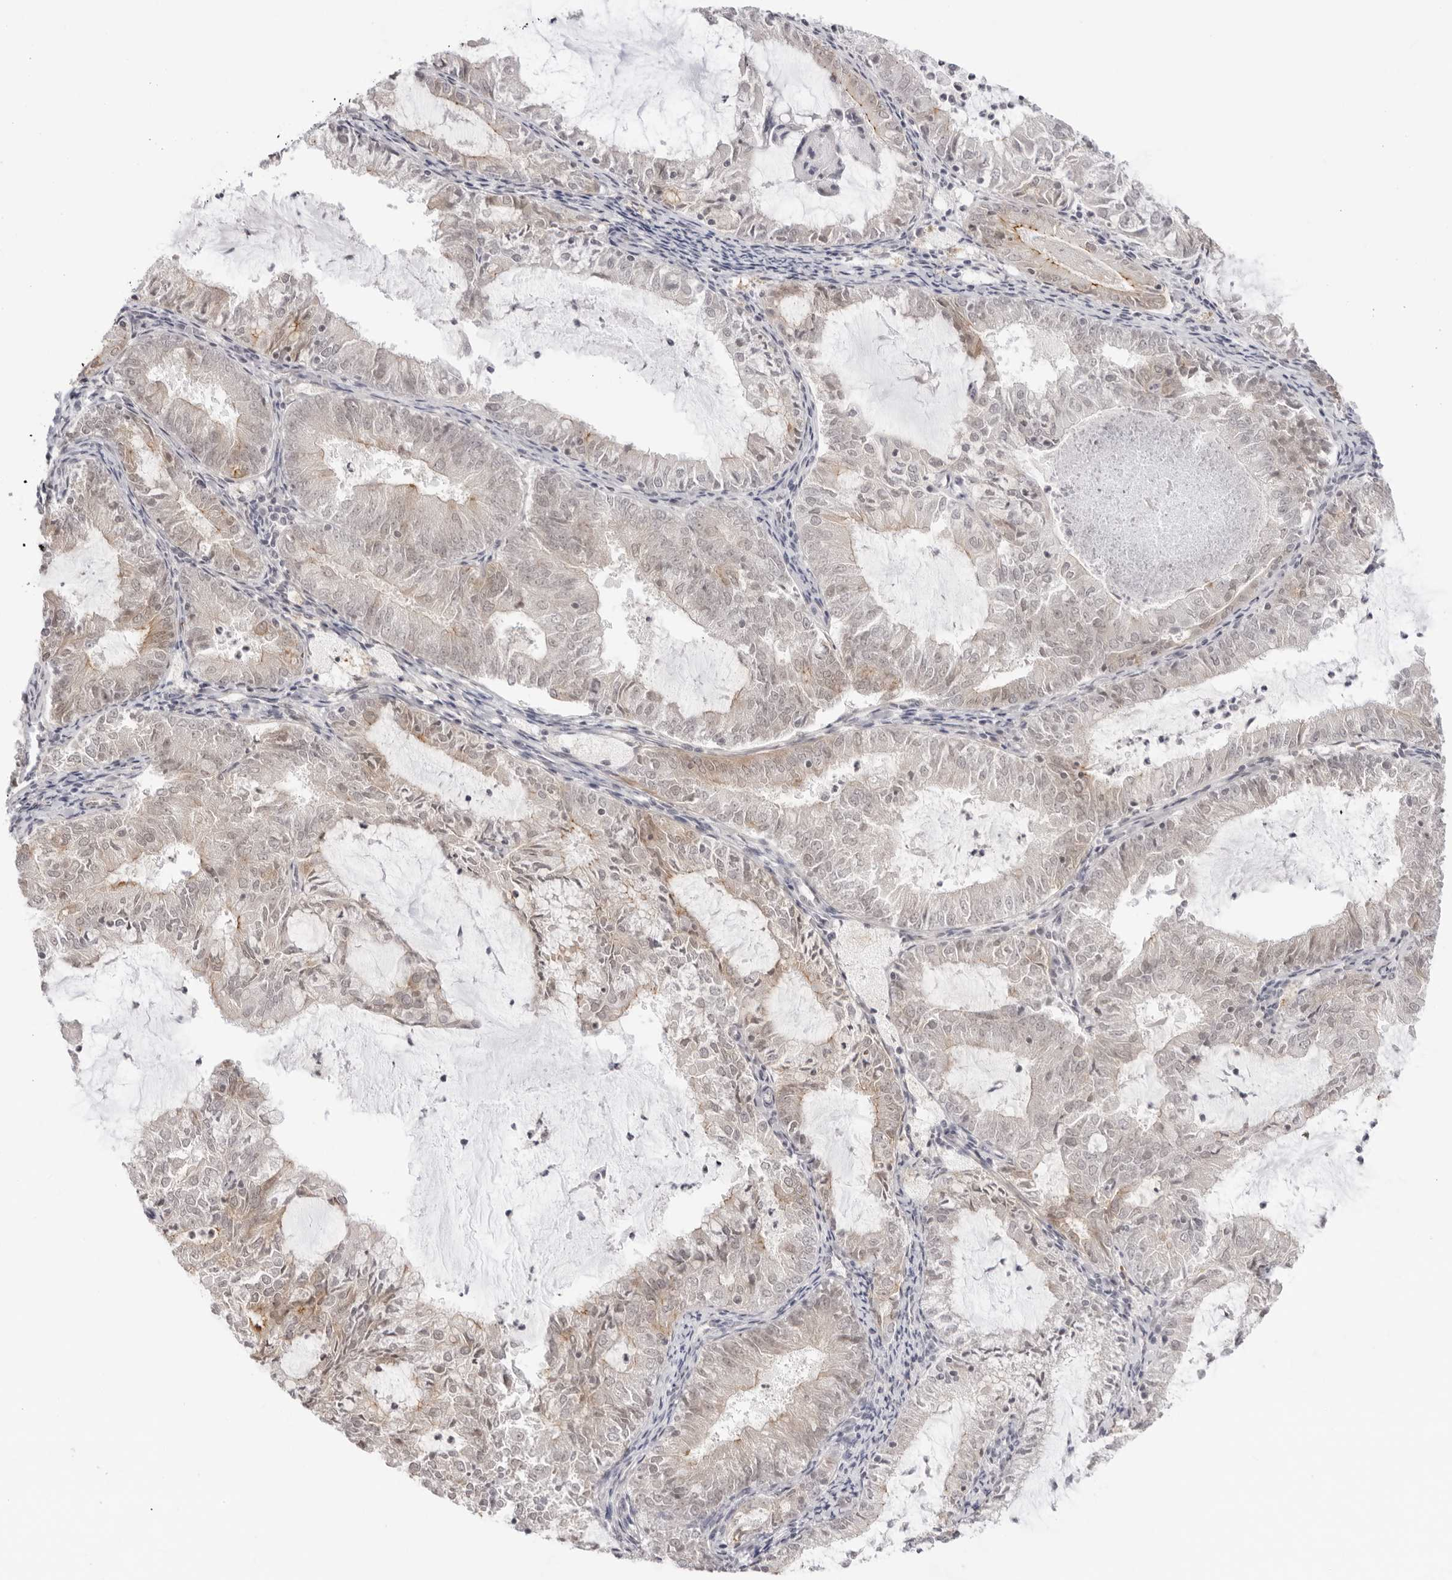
{"staining": {"intensity": "weak", "quantity": "<25%", "location": "cytoplasmic/membranous"}, "tissue": "endometrial cancer", "cell_type": "Tumor cells", "image_type": "cancer", "snomed": [{"axis": "morphology", "description": "Adenocarcinoma, NOS"}, {"axis": "topography", "description": "Endometrium"}], "caption": "IHC of human endometrial adenocarcinoma reveals no expression in tumor cells.", "gene": "TRAPPC3", "patient": {"sex": "female", "age": 57}}